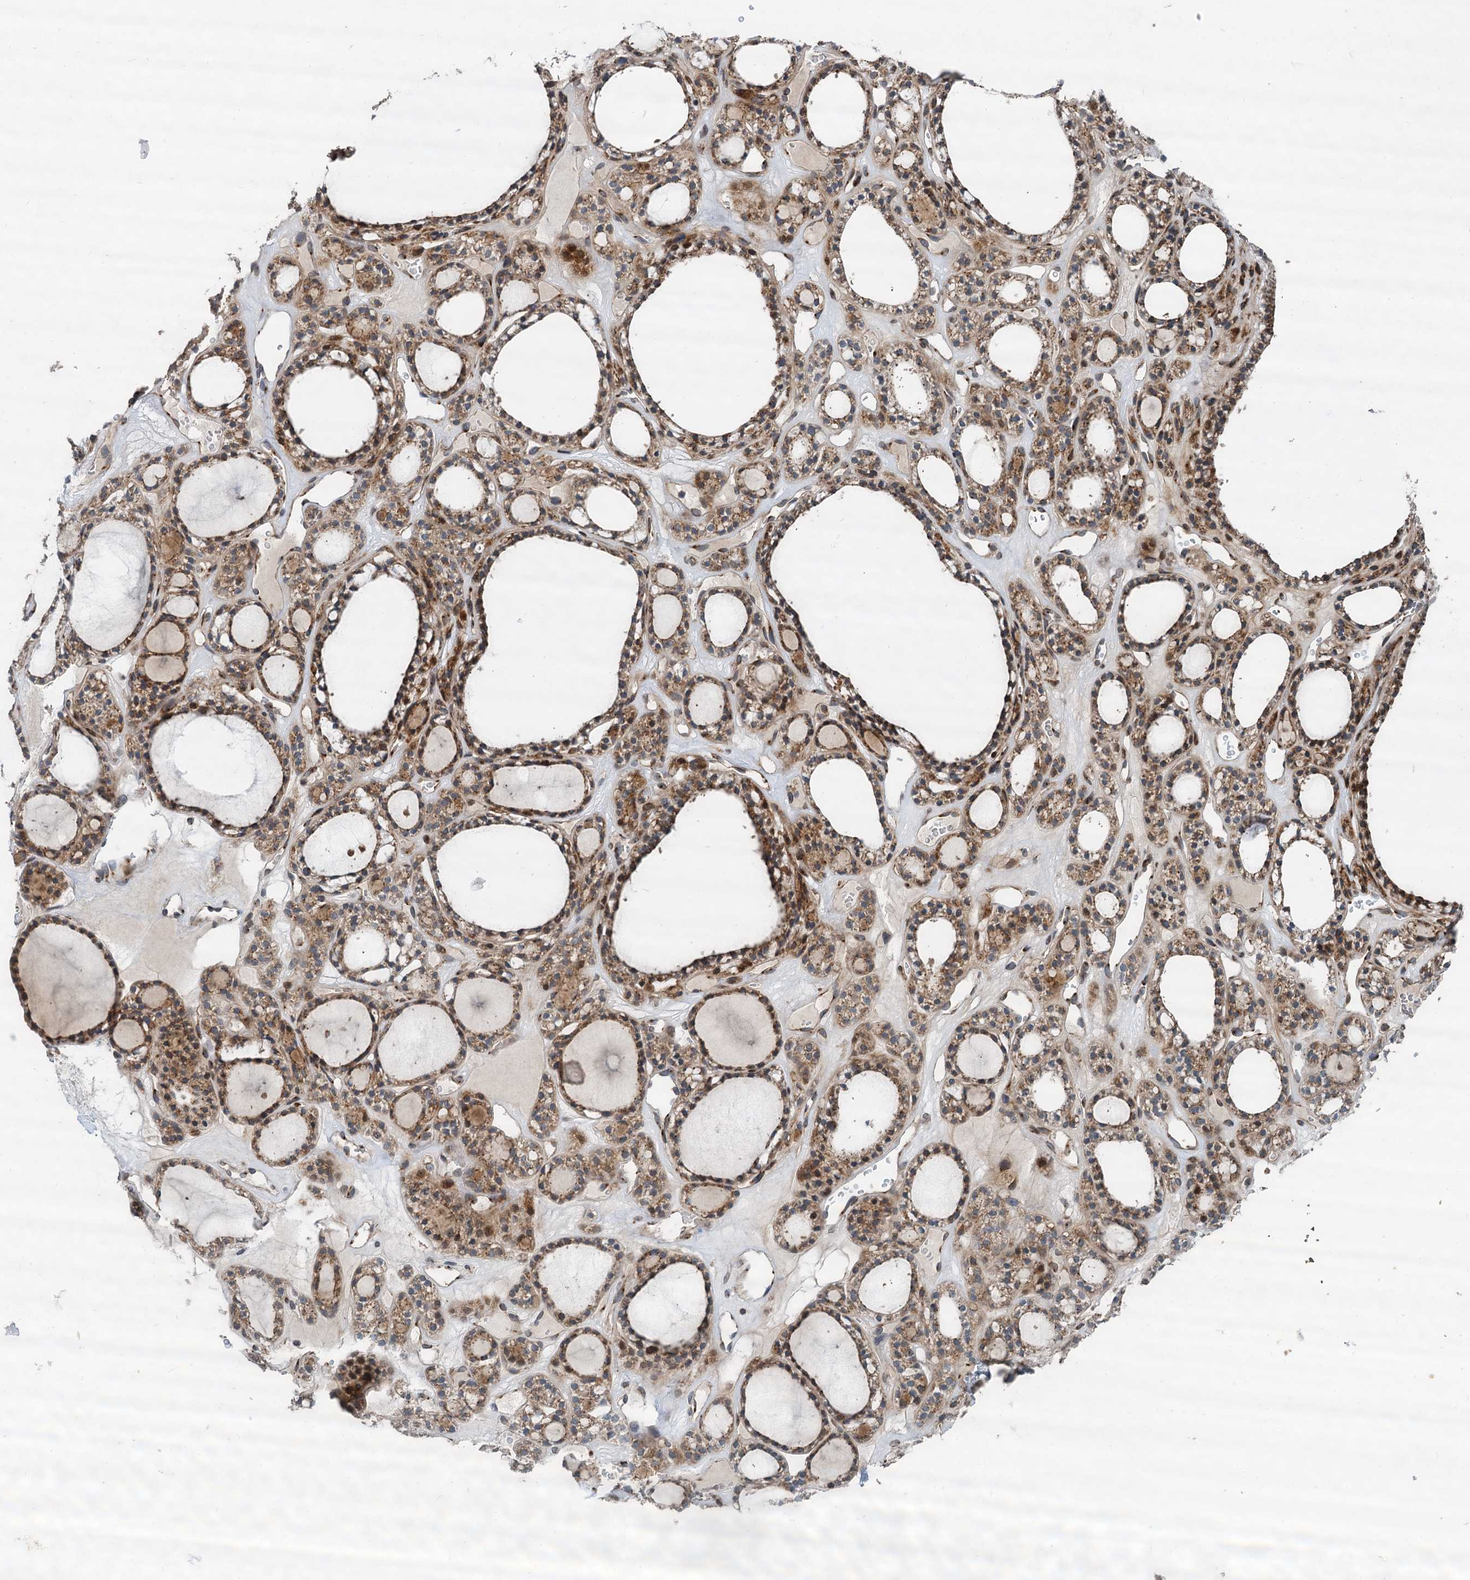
{"staining": {"intensity": "moderate", "quantity": ">75%", "location": "cytoplasmic/membranous"}, "tissue": "thyroid gland", "cell_type": "Glandular cells", "image_type": "normal", "snomed": [{"axis": "morphology", "description": "Normal tissue, NOS"}, {"axis": "topography", "description": "Thyroid gland"}], "caption": "Glandular cells display medium levels of moderate cytoplasmic/membranous expression in about >75% of cells in unremarkable human thyroid gland. (Stains: DAB (3,3'-diaminobenzidine) in brown, nuclei in blue, Microscopy: brightfield microscopy at high magnification).", "gene": "CEP68", "patient": {"sex": "female", "age": 28}}